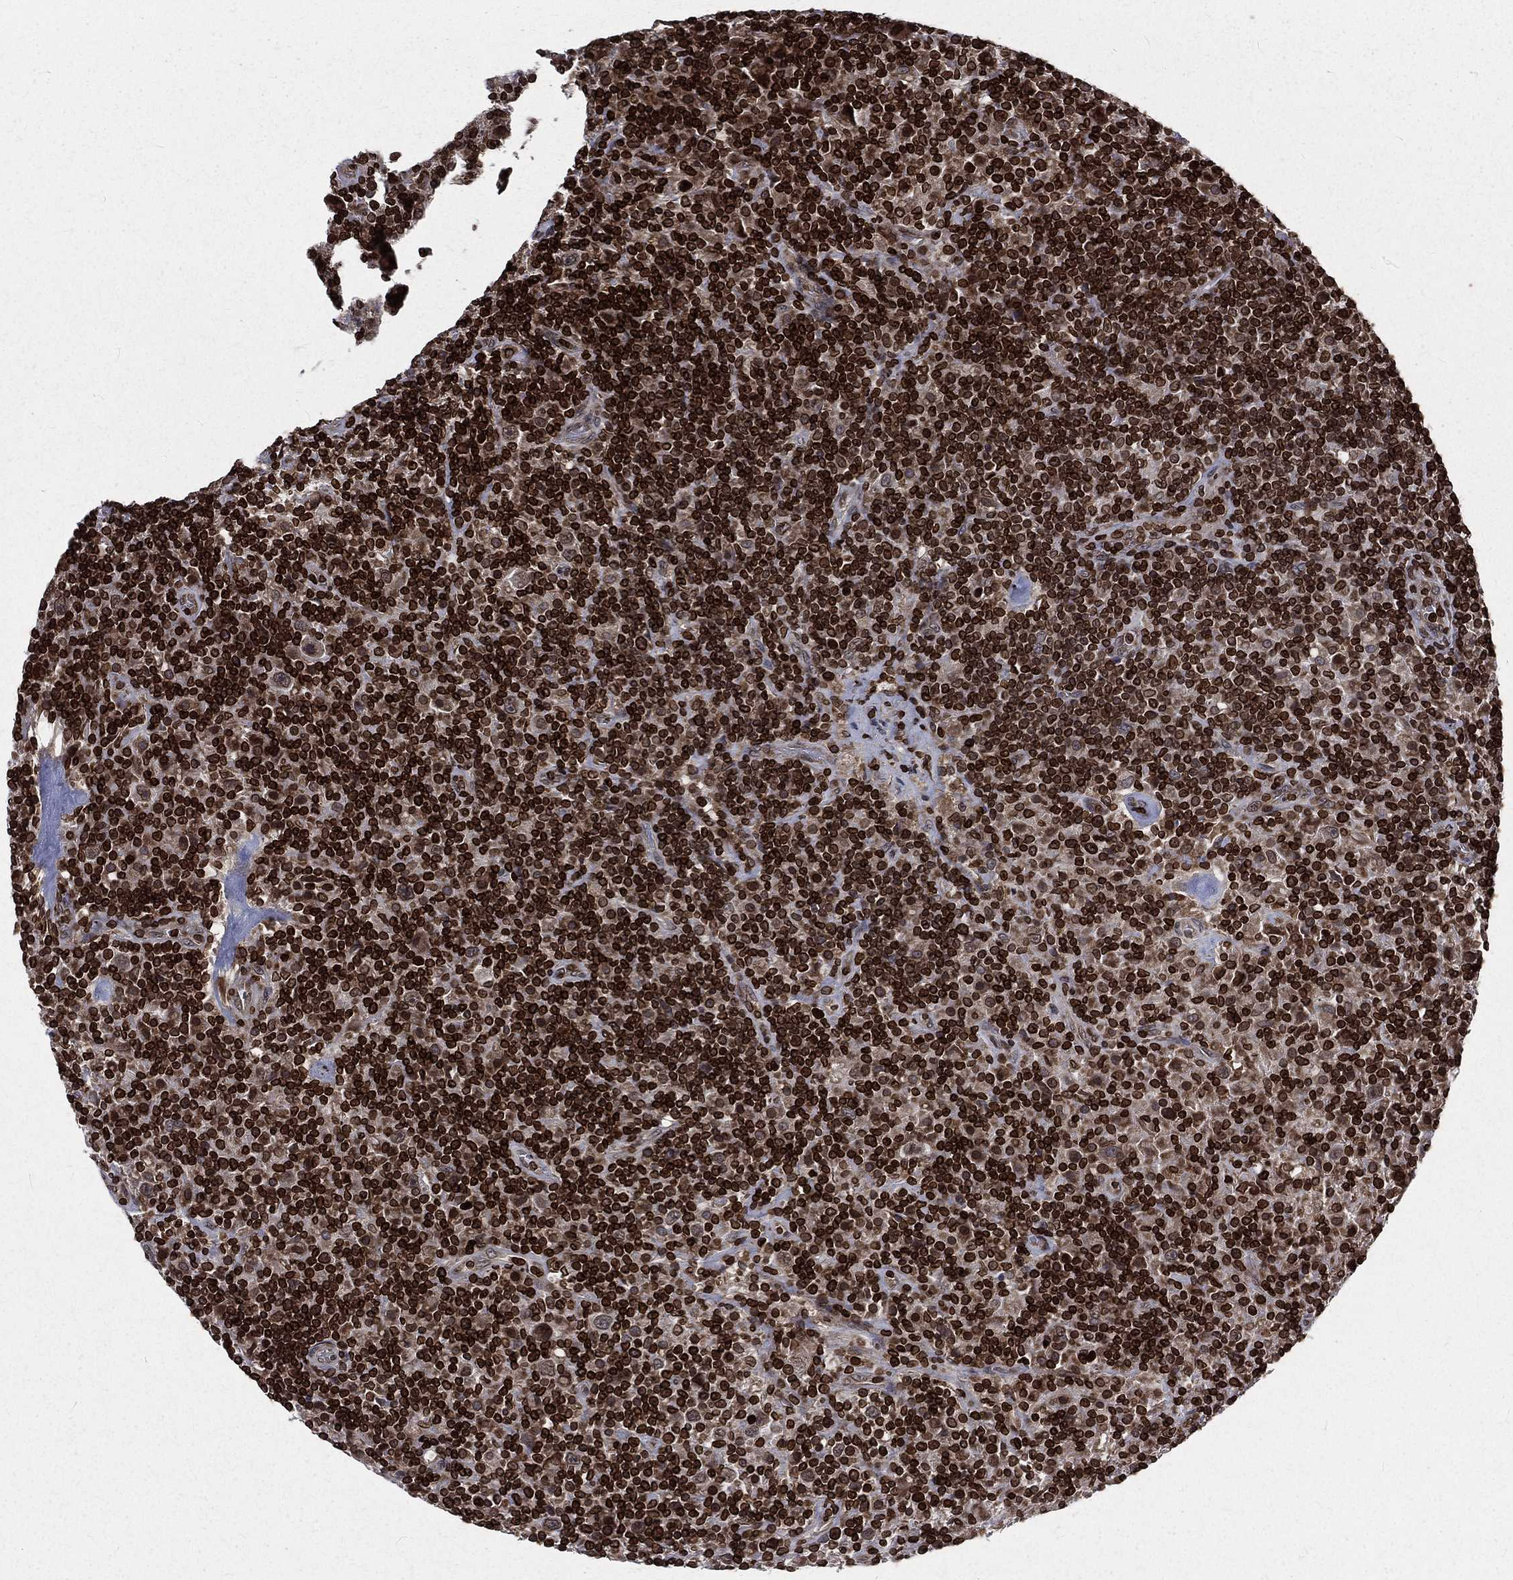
{"staining": {"intensity": "negative", "quantity": "none", "location": "none"}, "tissue": "lymphoma", "cell_type": "Tumor cells", "image_type": "cancer", "snomed": [{"axis": "morphology", "description": "Hodgkin's disease, NOS"}, {"axis": "topography", "description": "Lymph node"}], "caption": "The histopathology image exhibits no significant expression in tumor cells of lymphoma.", "gene": "LBR", "patient": {"sex": "male", "age": 70}}